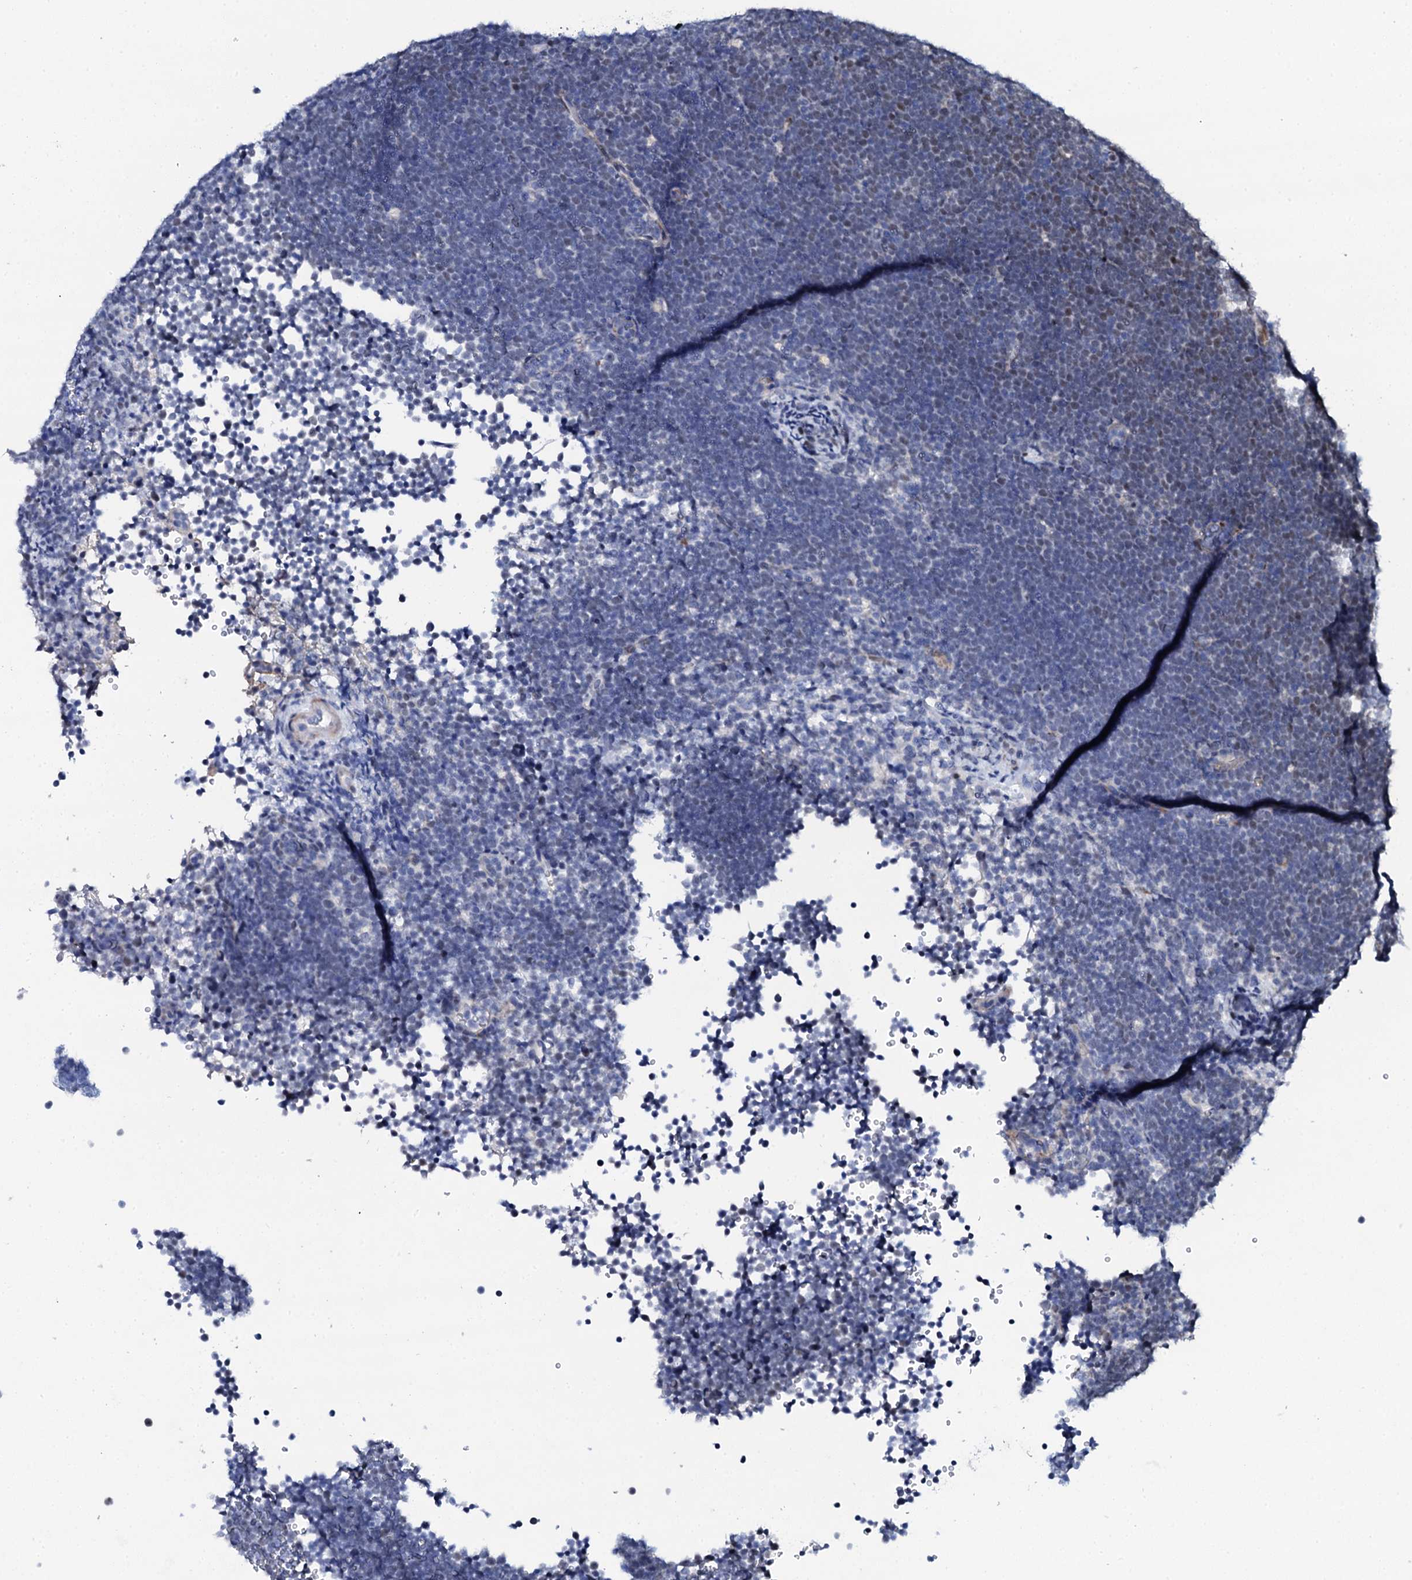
{"staining": {"intensity": "moderate", "quantity": "<25%", "location": "nuclear"}, "tissue": "lymphoma", "cell_type": "Tumor cells", "image_type": "cancer", "snomed": [{"axis": "morphology", "description": "Malignant lymphoma, non-Hodgkin's type, High grade"}, {"axis": "topography", "description": "Lymph node"}], "caption": "Protein staining exhibits moderate nuclear staining in approximately <25% of tumor cells in lymphoma.", "gene": "NUDT13", "patient": {"sex": "male", "age": 13}}